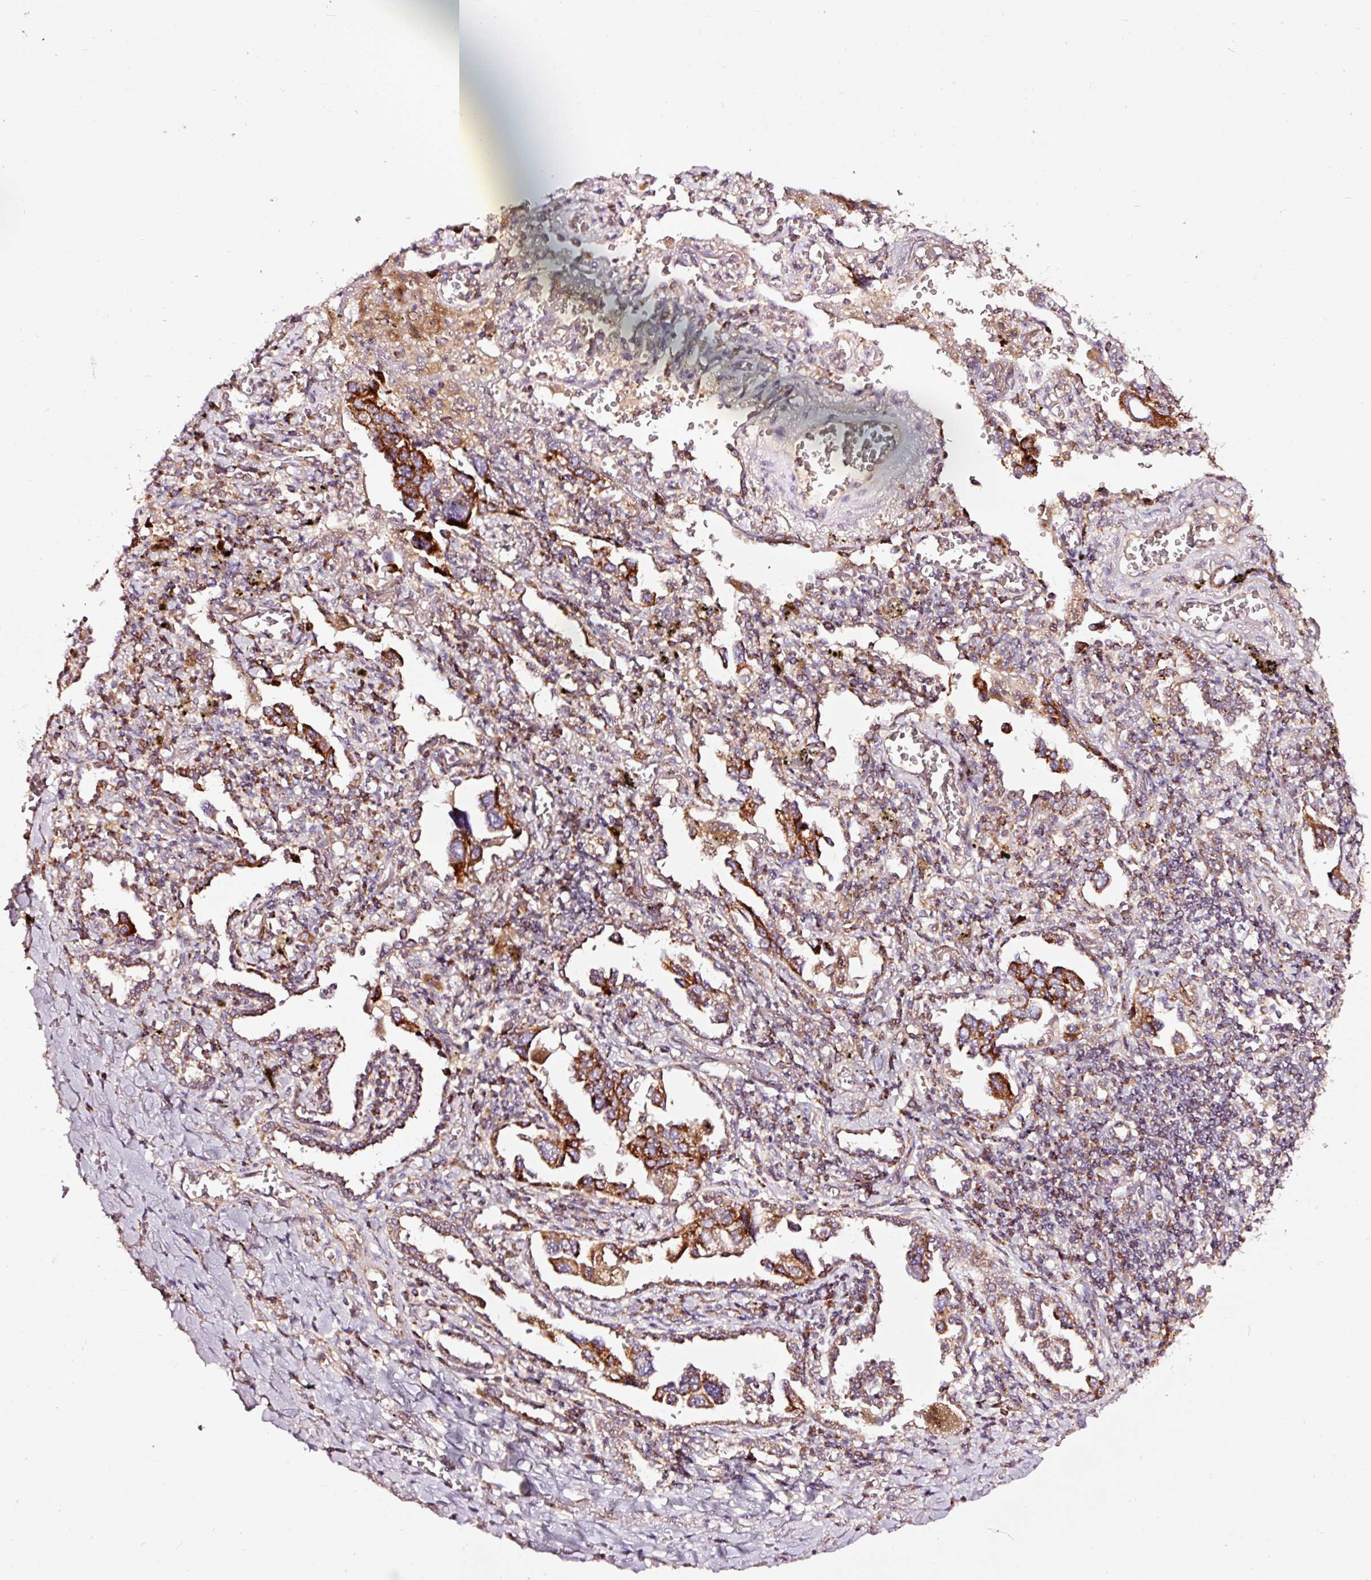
{"staining": {"intensity": "moderate", "quantity": ">75%", "location": "cytoplasmic/membranous"}, "tissue": "lung cancer", "cell_type": "Tumor cells", "image_type": "cancer", "snomed": [{"axis": "morphology", "description": "Adenocarcinoma, NOS"}, {"axis": "topography", "description": "Lung"}], "caption": "This image displays immunohistochemistry (IHC) staining of human adenocarcinoma (lung), with medium moderate cytoplasmic/membranous expression in about >75% of tumor cells.", "gene": "TPM1", "patient": {"sex": "male", "age": 76}}